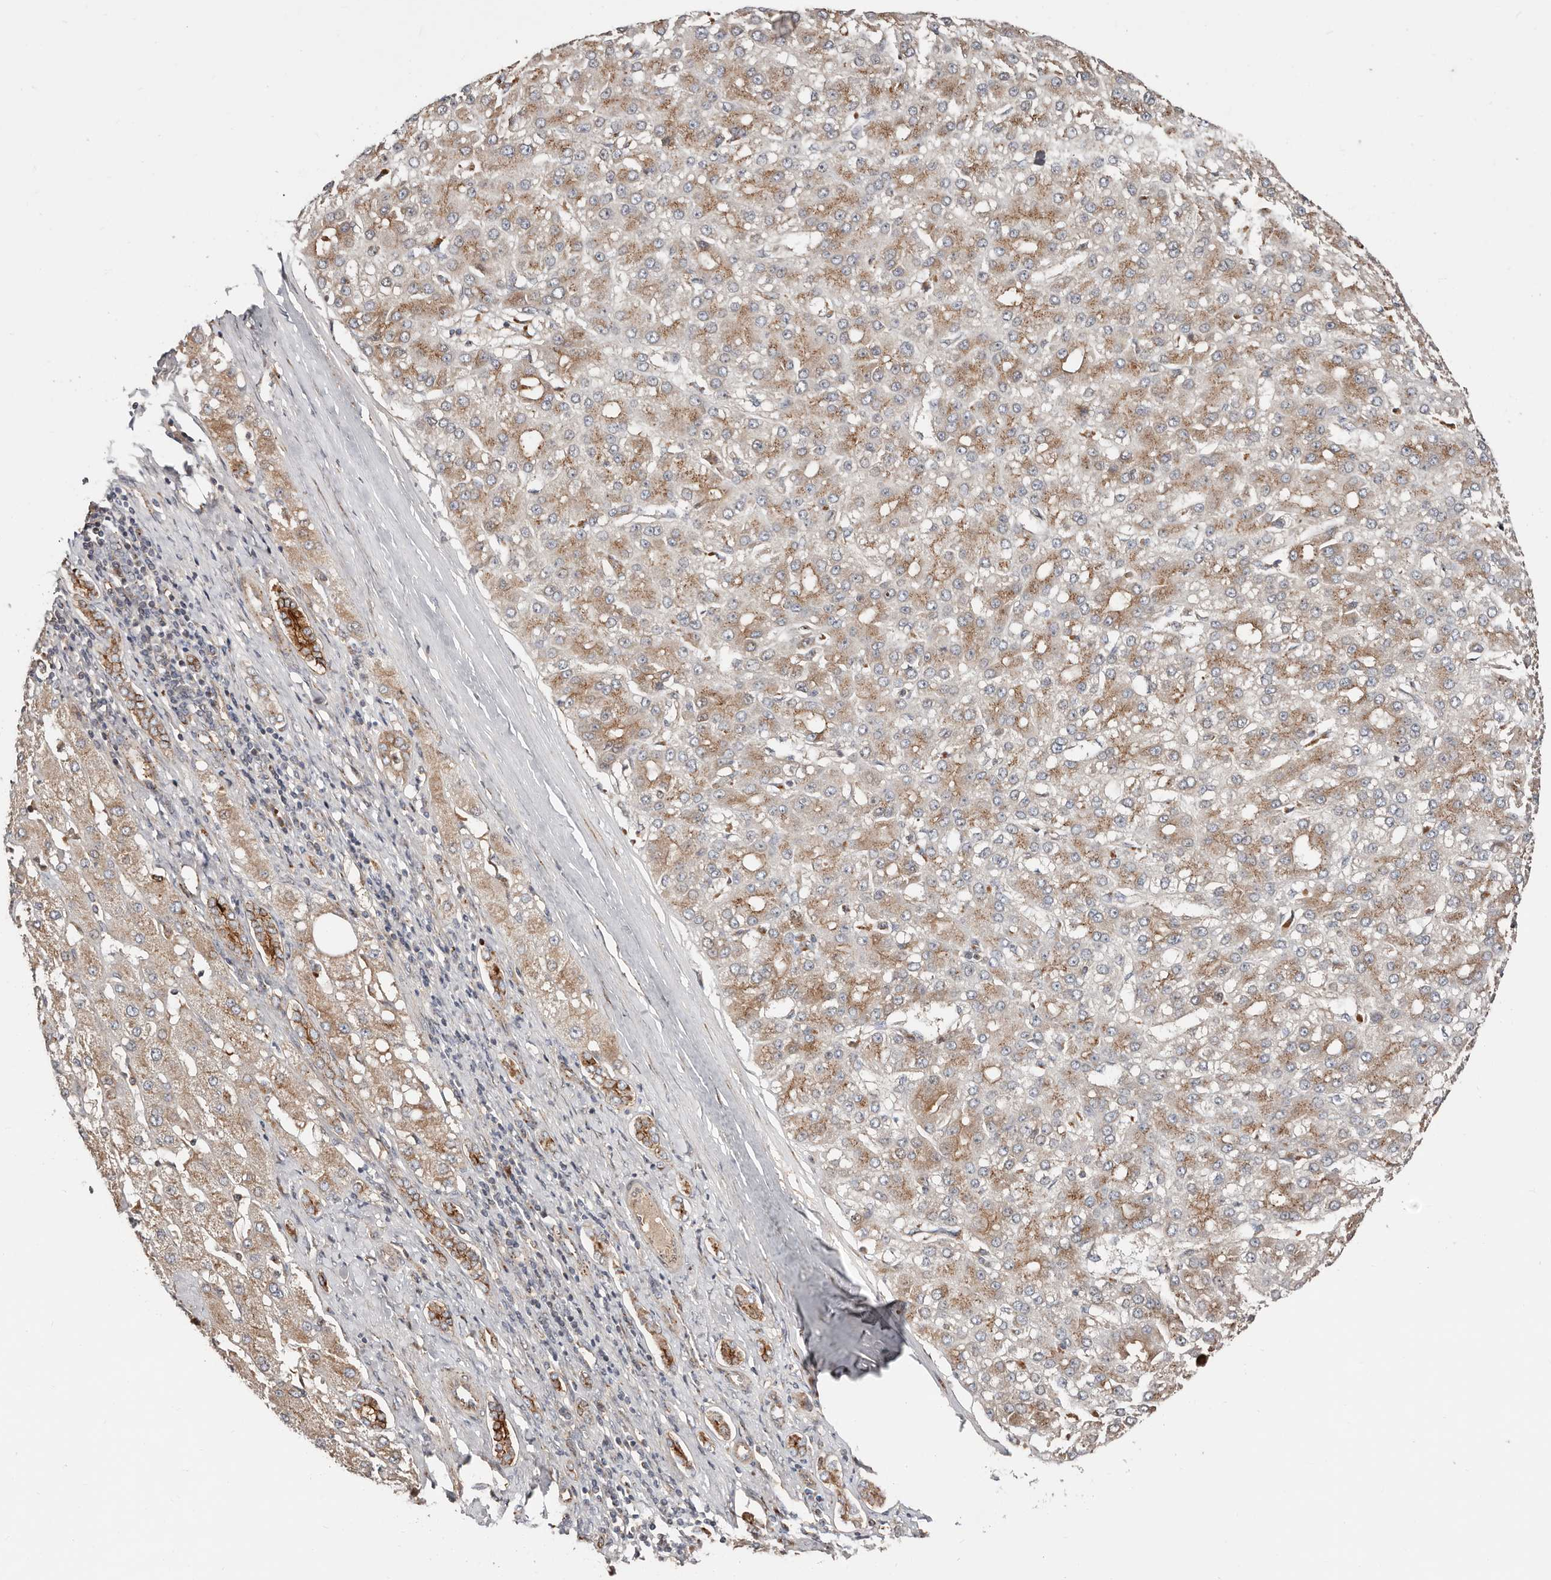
{"staining": {"intensity": "moderate", "quantity": ">75%", "location": "cytoplasmic/membranous"}, "tissue": "liver cancer", "cell_type": "Tumor cells", "image_type": "cancer", "snomed": [{"axis": "morphology", "description": "Carcinoma, Hepatocellular, NOS"}, {"axis": "topography", "description": "Liver"}], "caption": "About >75% of tumor cells in hepatocellular carcinoma (liver) show moderate cytoplasmic/membranous protein expression as visualized by brown immunohistochemical staining.", "gene": "COG1", "patient": {"sex": "male", "age": 67}}